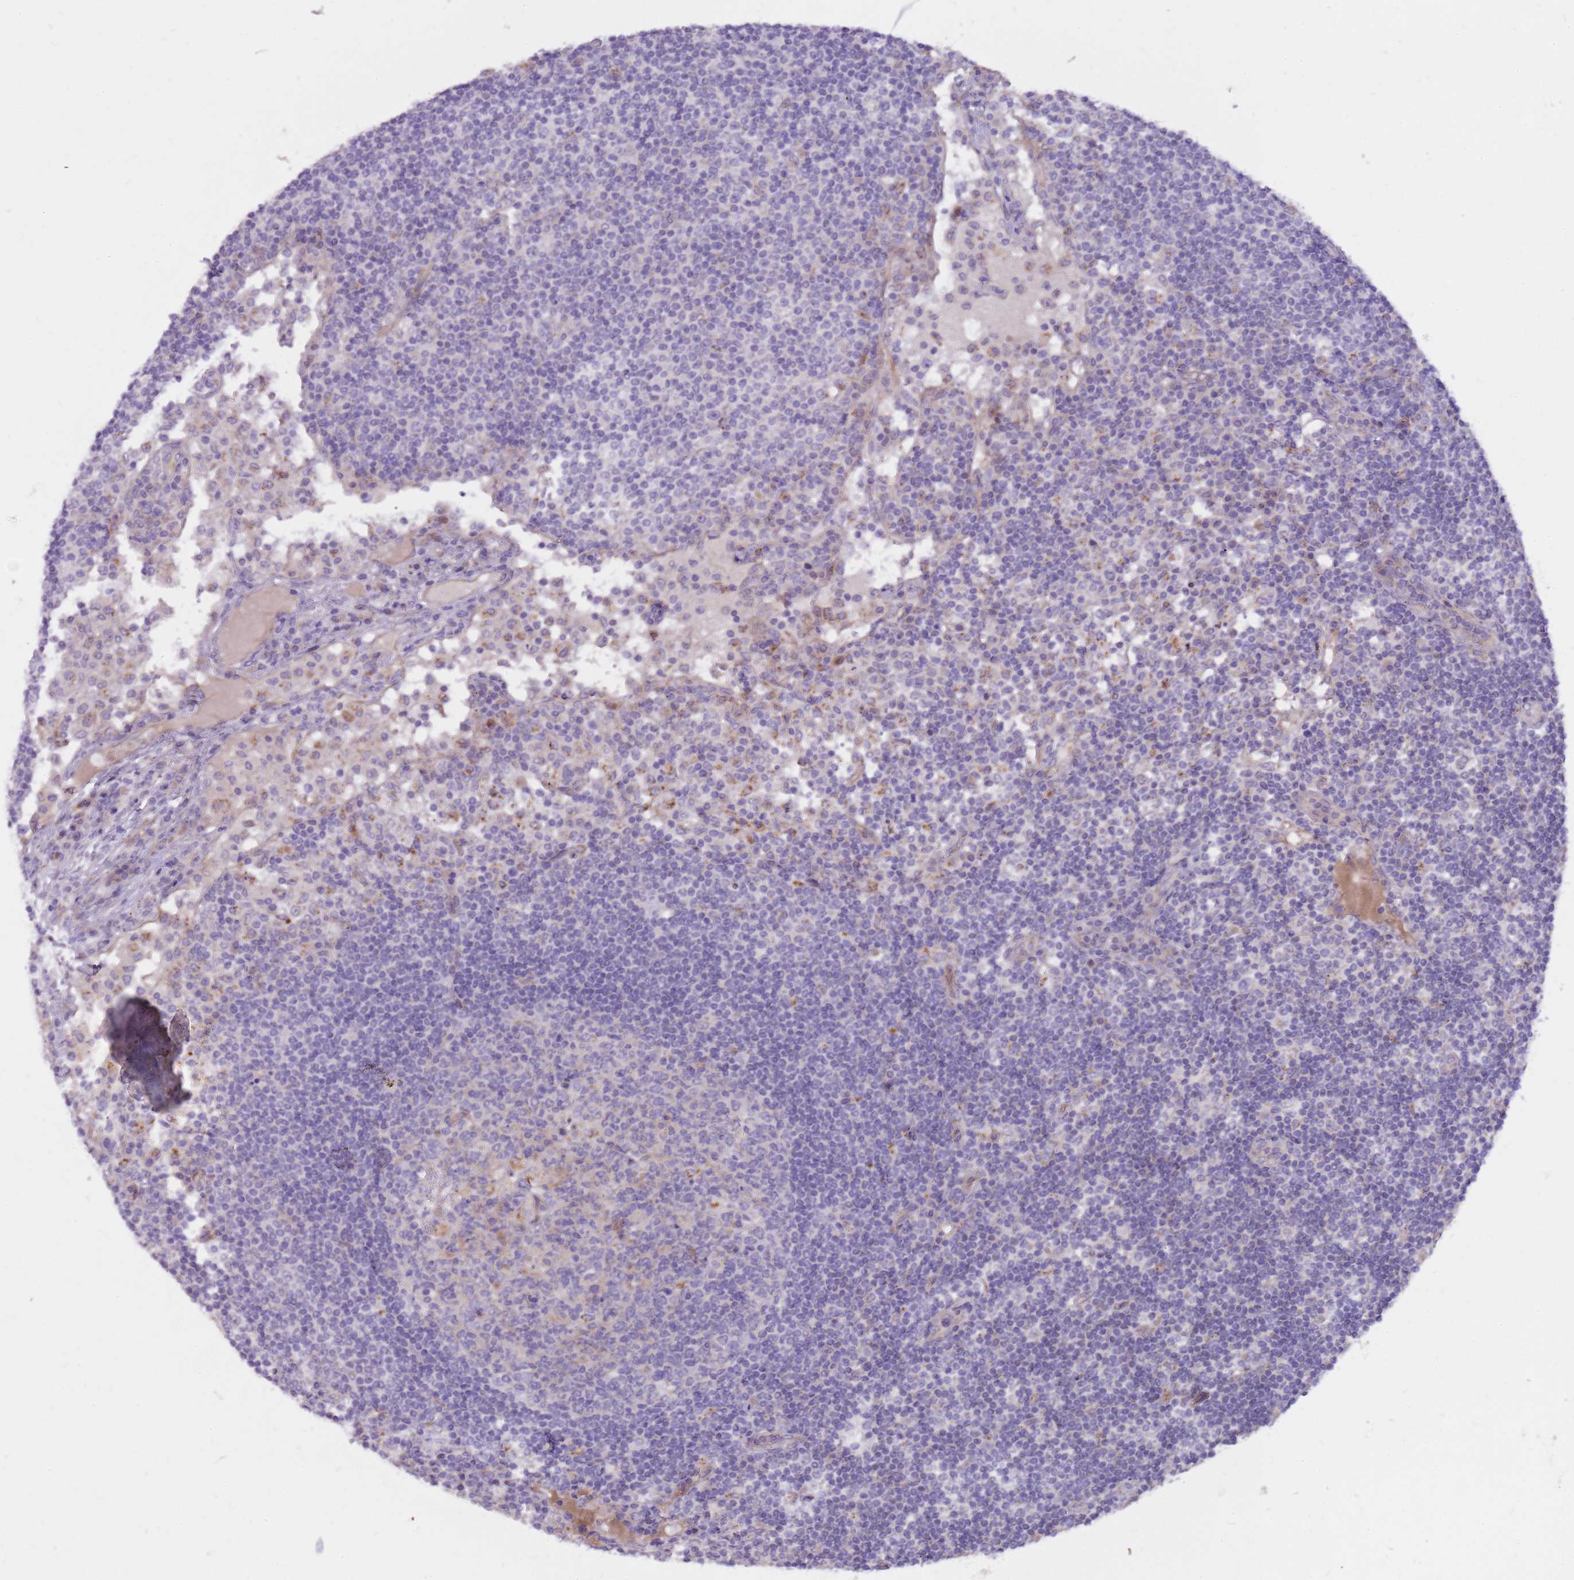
{"staining": {"intensity": "negative", "quantity": "none", "location": "none"}, "tissue": "lymph node", "cell_type": "Germinal center cells", "image_type": "normal", "snomed": [{"axis": "morphology", "description": "Normal tissue, NOS"}, {"axis": "topography", "description": "Lymph node"}], "caption": "Image shows no significant protein expression in germinal center cells of unremarkable lymph node. The staining was performed using DAB (3,3'-diaminobenzidine) to visualize the protein expression in brown, while the nuclei were stained in blue with hematoxylin (Magnification: 20x).", "gene": "NTN4", "patient": {"sex": "female", "age": 53}}